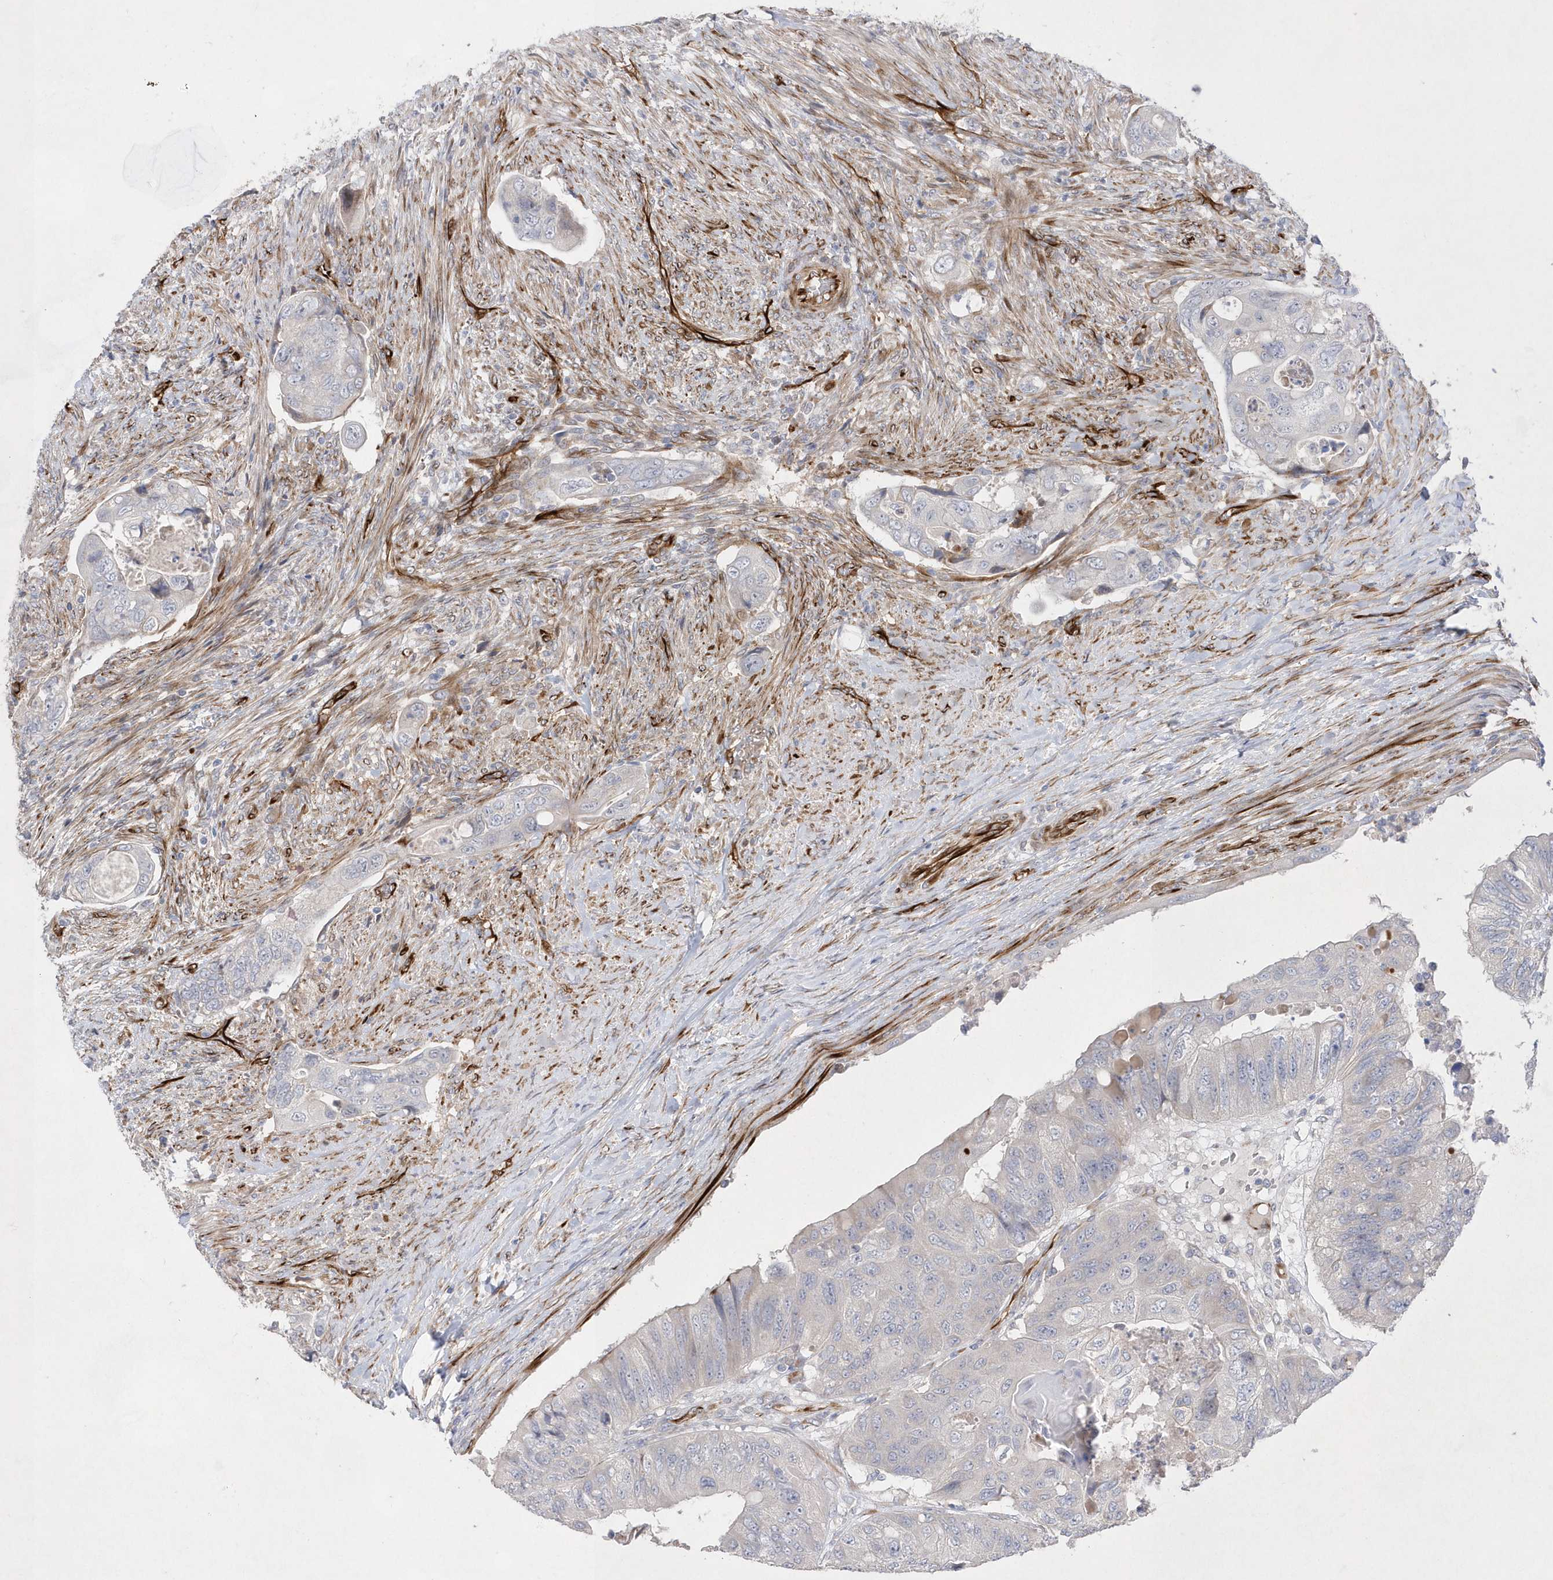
{"staining": {"intensity": "negative", "quantity": "none", "location": "none"}, "tissue": "colorectal cancer", "cell_type": "Tumor cells", "image_type": "cancer", "snomed": [{"axis": "morphology", "description": "Adenocarcinoma, NOS"}, {"axis": "topography", "description": "Rectum"}], "caption": "A high-resolution micrograph shows immunohistochemistry (IHC) staining of colorectal cancer (adenocarcinoma), which displays no significant expression in tumor cells.", "gene": "TMEM132B", "patient": {"sex": "male", "age": 63}}